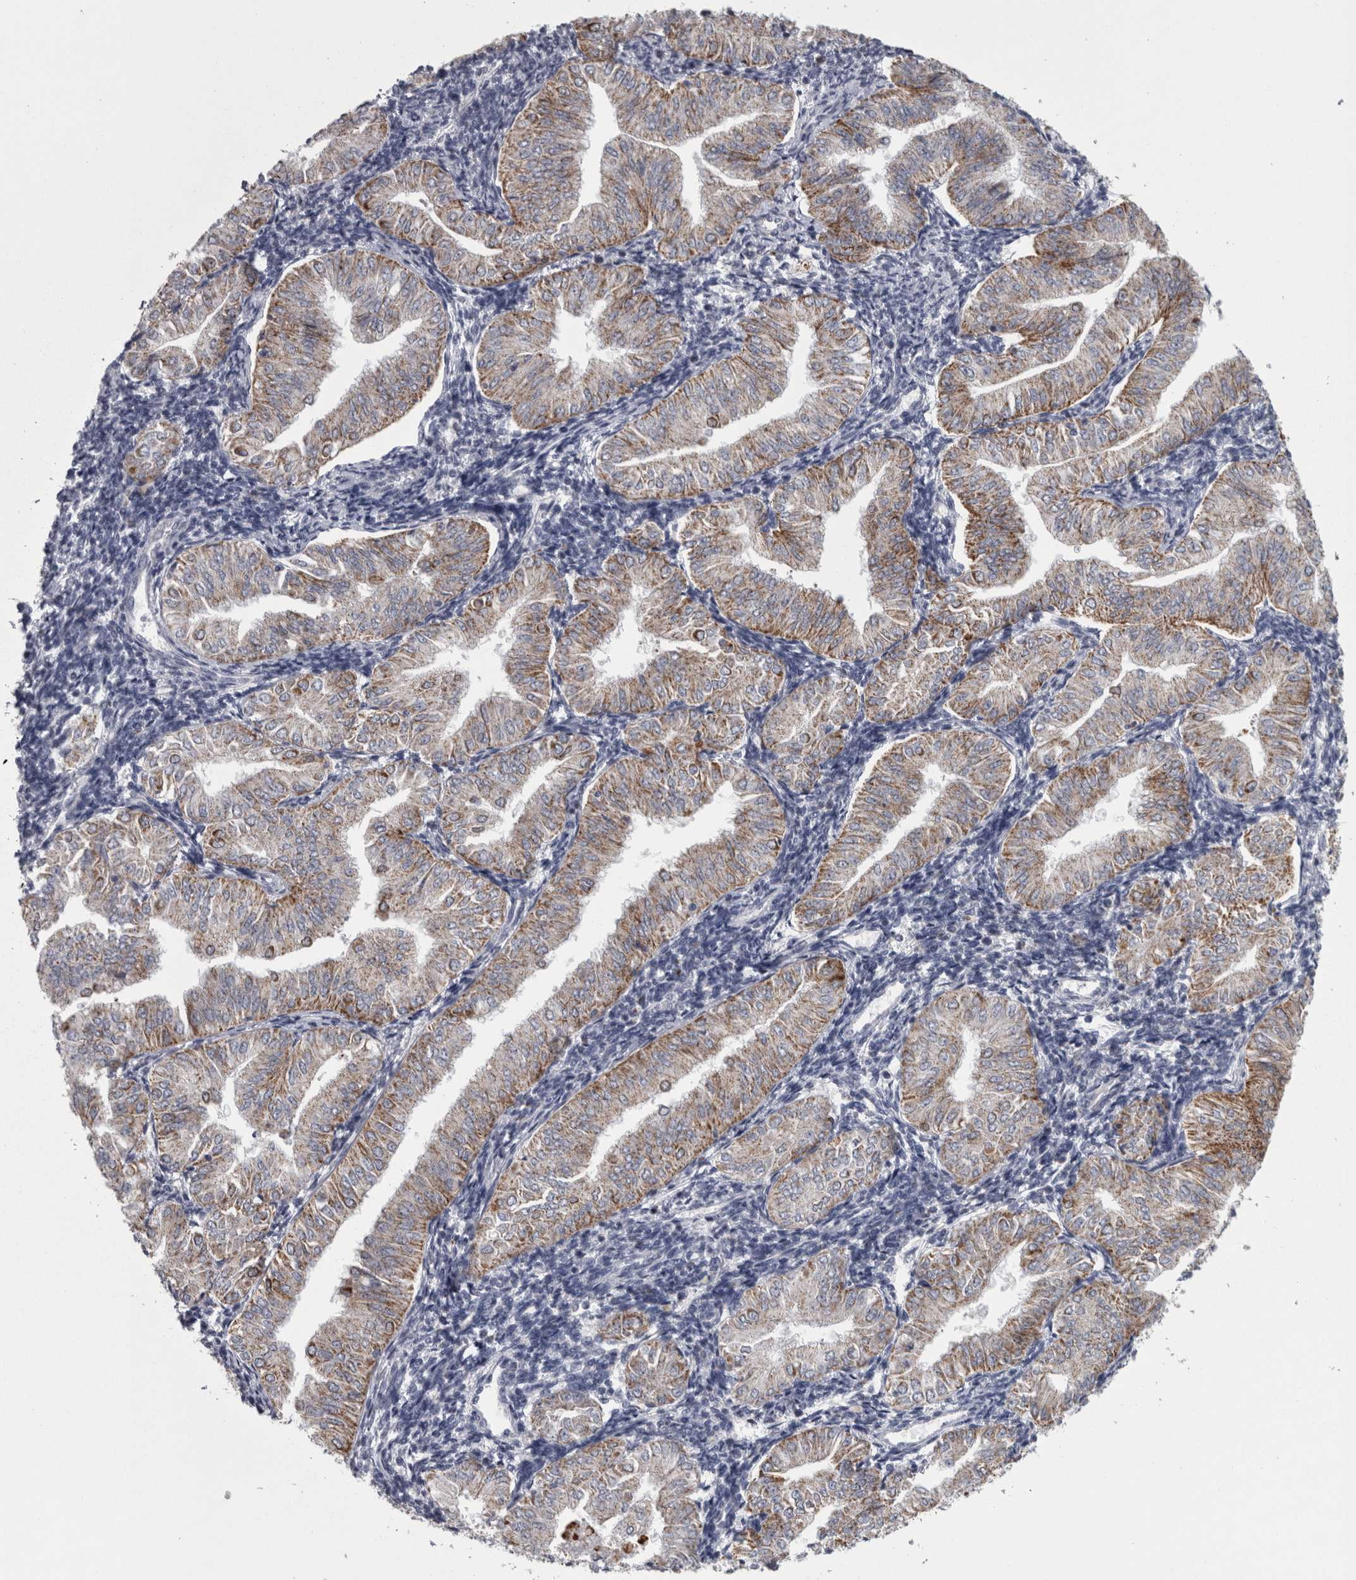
{"staining": {"intensity": "moderate", "quantity": "25%-75%", "location": "cytoplasmic/membranous"}, "tissue": "endometrial cancer", "cell_type": "Tumor cells", "image_type": "cancer", "snomed": [{"axis": "morphology", "description": "Normal tissue, NOS"}, {"axis": "morphology", "description": "Adenocarcinoma, NOS"}, {"axis": "topography", "description": "Endometrium"}], "caption": "Immunohistochemistry of endometrial cancer (adenocarcinoma) demonstrates medium levels of moderate cytoplasmic/membranous positivity in approximately 25%-75% of tumor cells.", "gene": "DBT", "patient": {"sex": "female", "age": 53}}